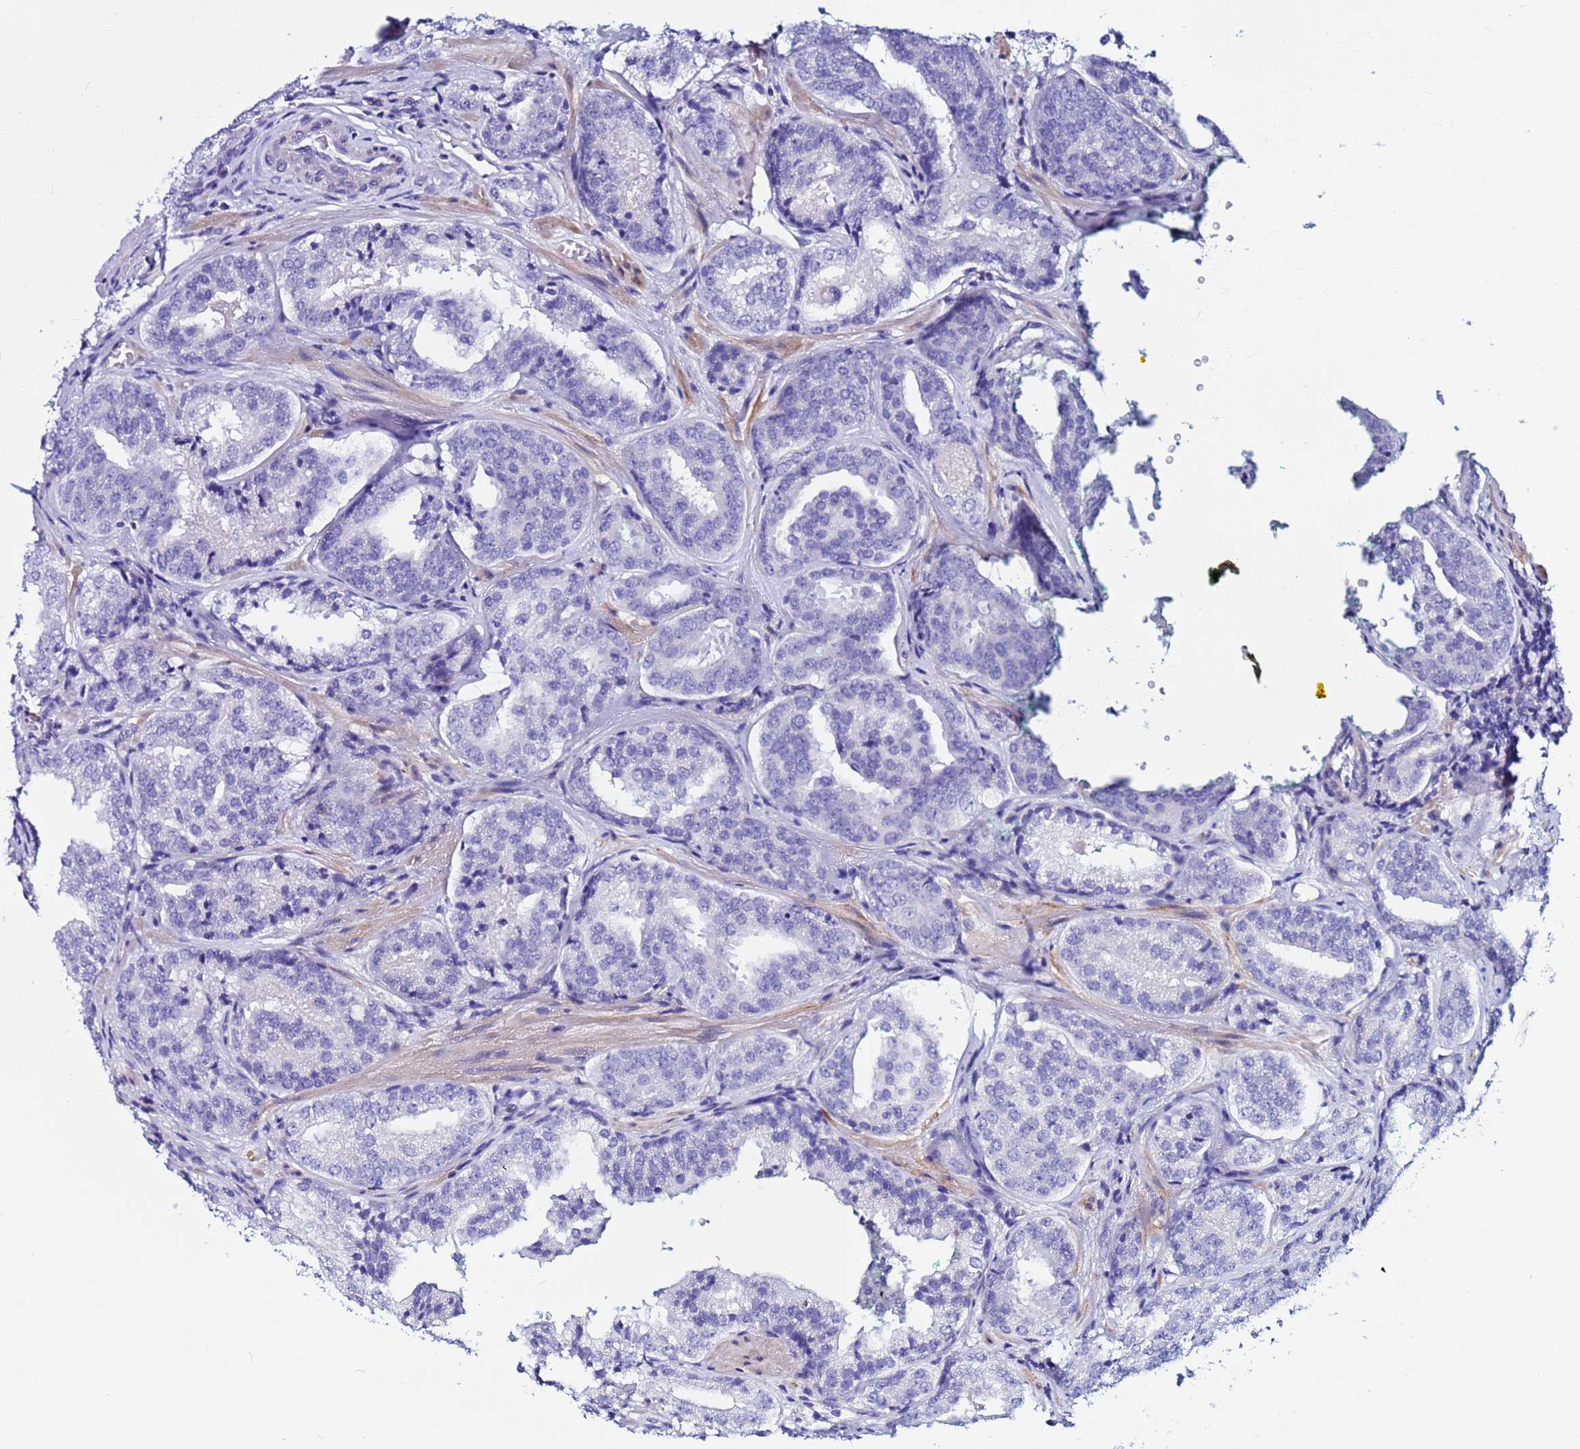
{"staining": {"intensity": "negative", "quantity": "none", "location": "none"}, "tissue": "prostate cancer", "cell_type": "Tumor cells", "image_type": "cancer", "snomed": [{"axis": "morphology", "description": "Adenocarcinoma, Low grade"}, {"axis": "topography", "description": "Prostate"}], "caption": "Immunohistochemical staining of human adenocarcinoma (low-grade) (prostate) reveals no significant positivity in tumor cells.", "gene": "JRKL", "patient": {"sex": "male", "age": 60}}